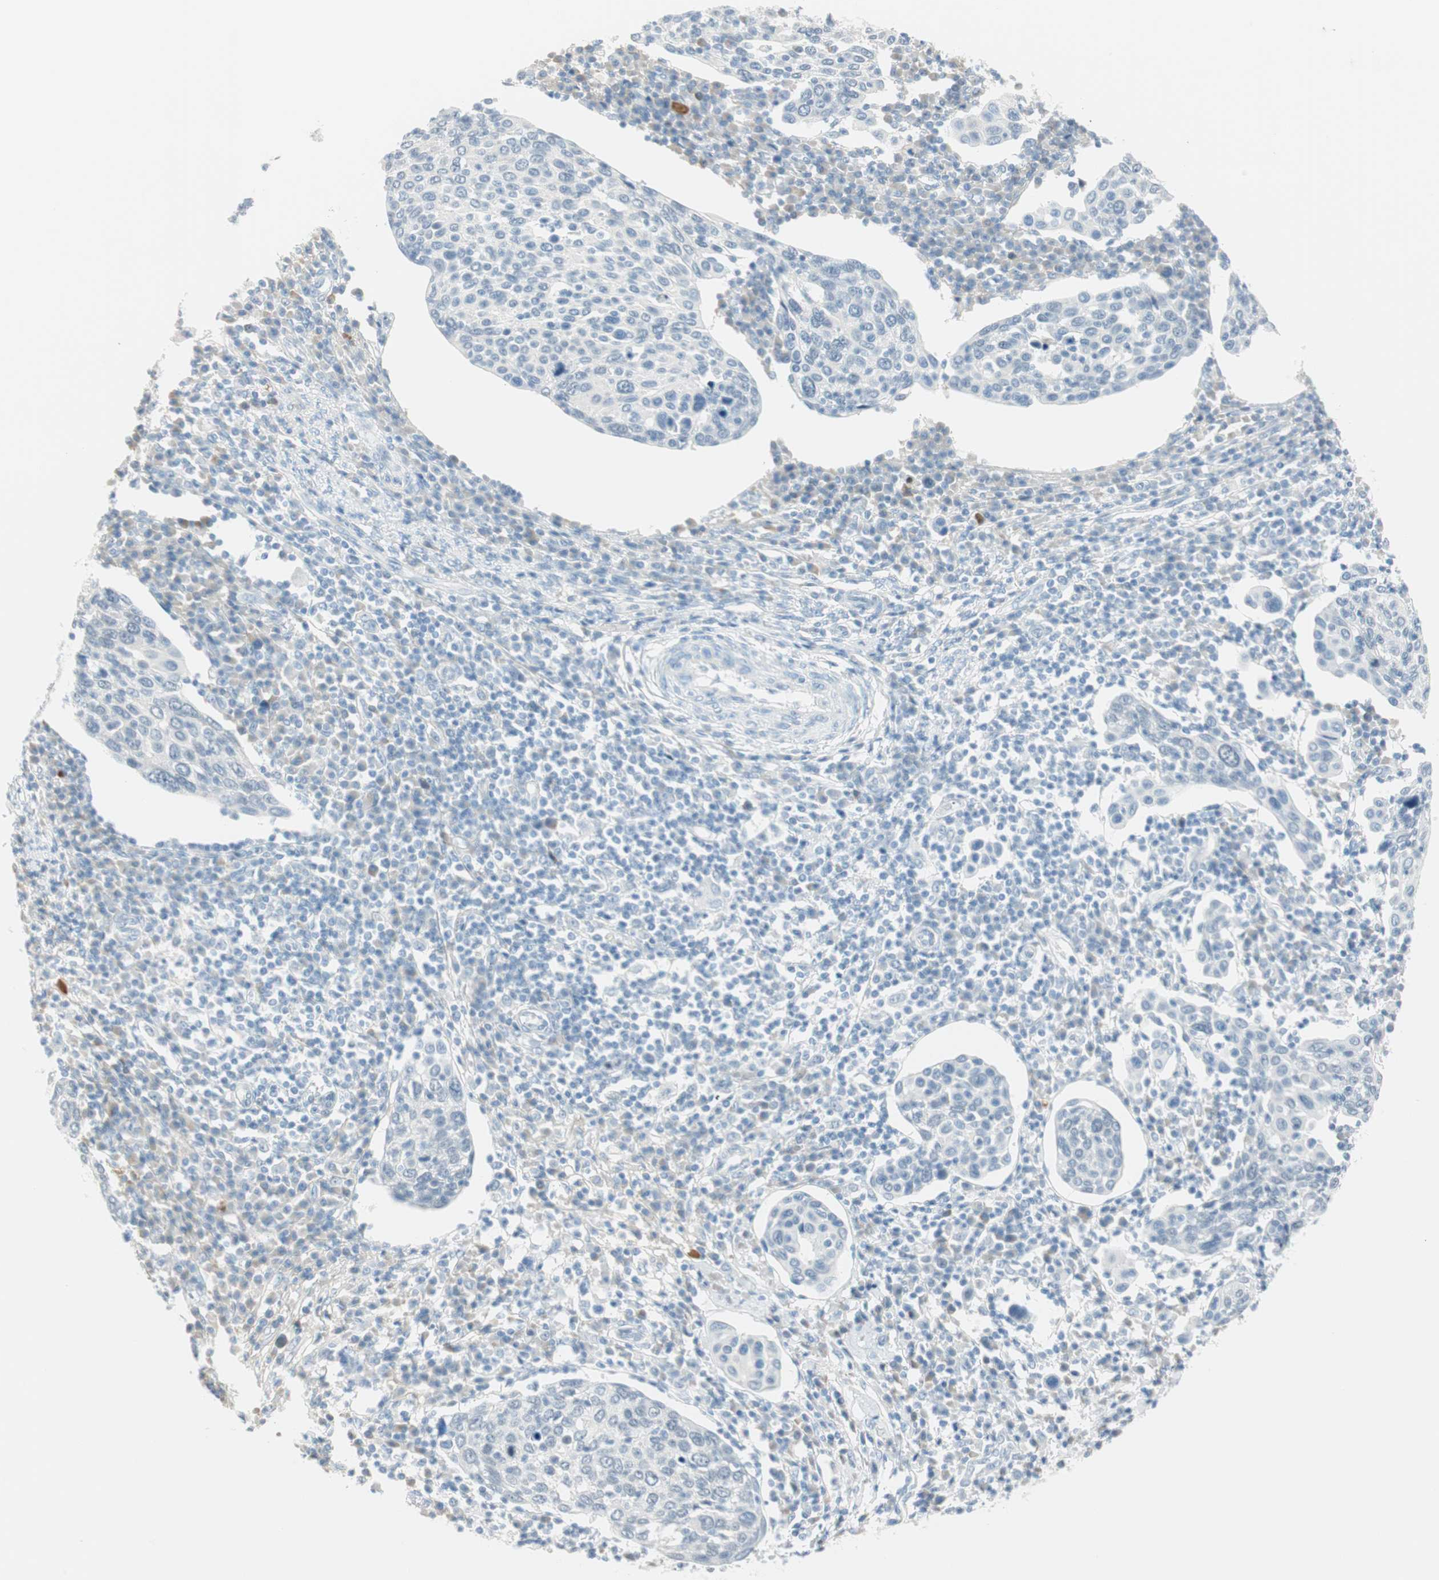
{"staining": {"intensity": "negative", "quantity": "none", "location": "none"}, "tissue": "cervical cancer", "cell_type": "Tumor cells", "image_type": "cancer", "snomed": [{"axis": "morphology", "description": "Squamous cell carcinoma, NOS"}, {"axis": "topography", "description": "Cervix"}], "caption": "High magnification brightfield microscopy of squamous cell carcinoma (cervical) stained with DAB (brown) and counterstained with hematoxylin (blue): tumor cells show no significant positivity.", "gene": "MLLT10", "patient": {"sex": "female", "age": 40}}